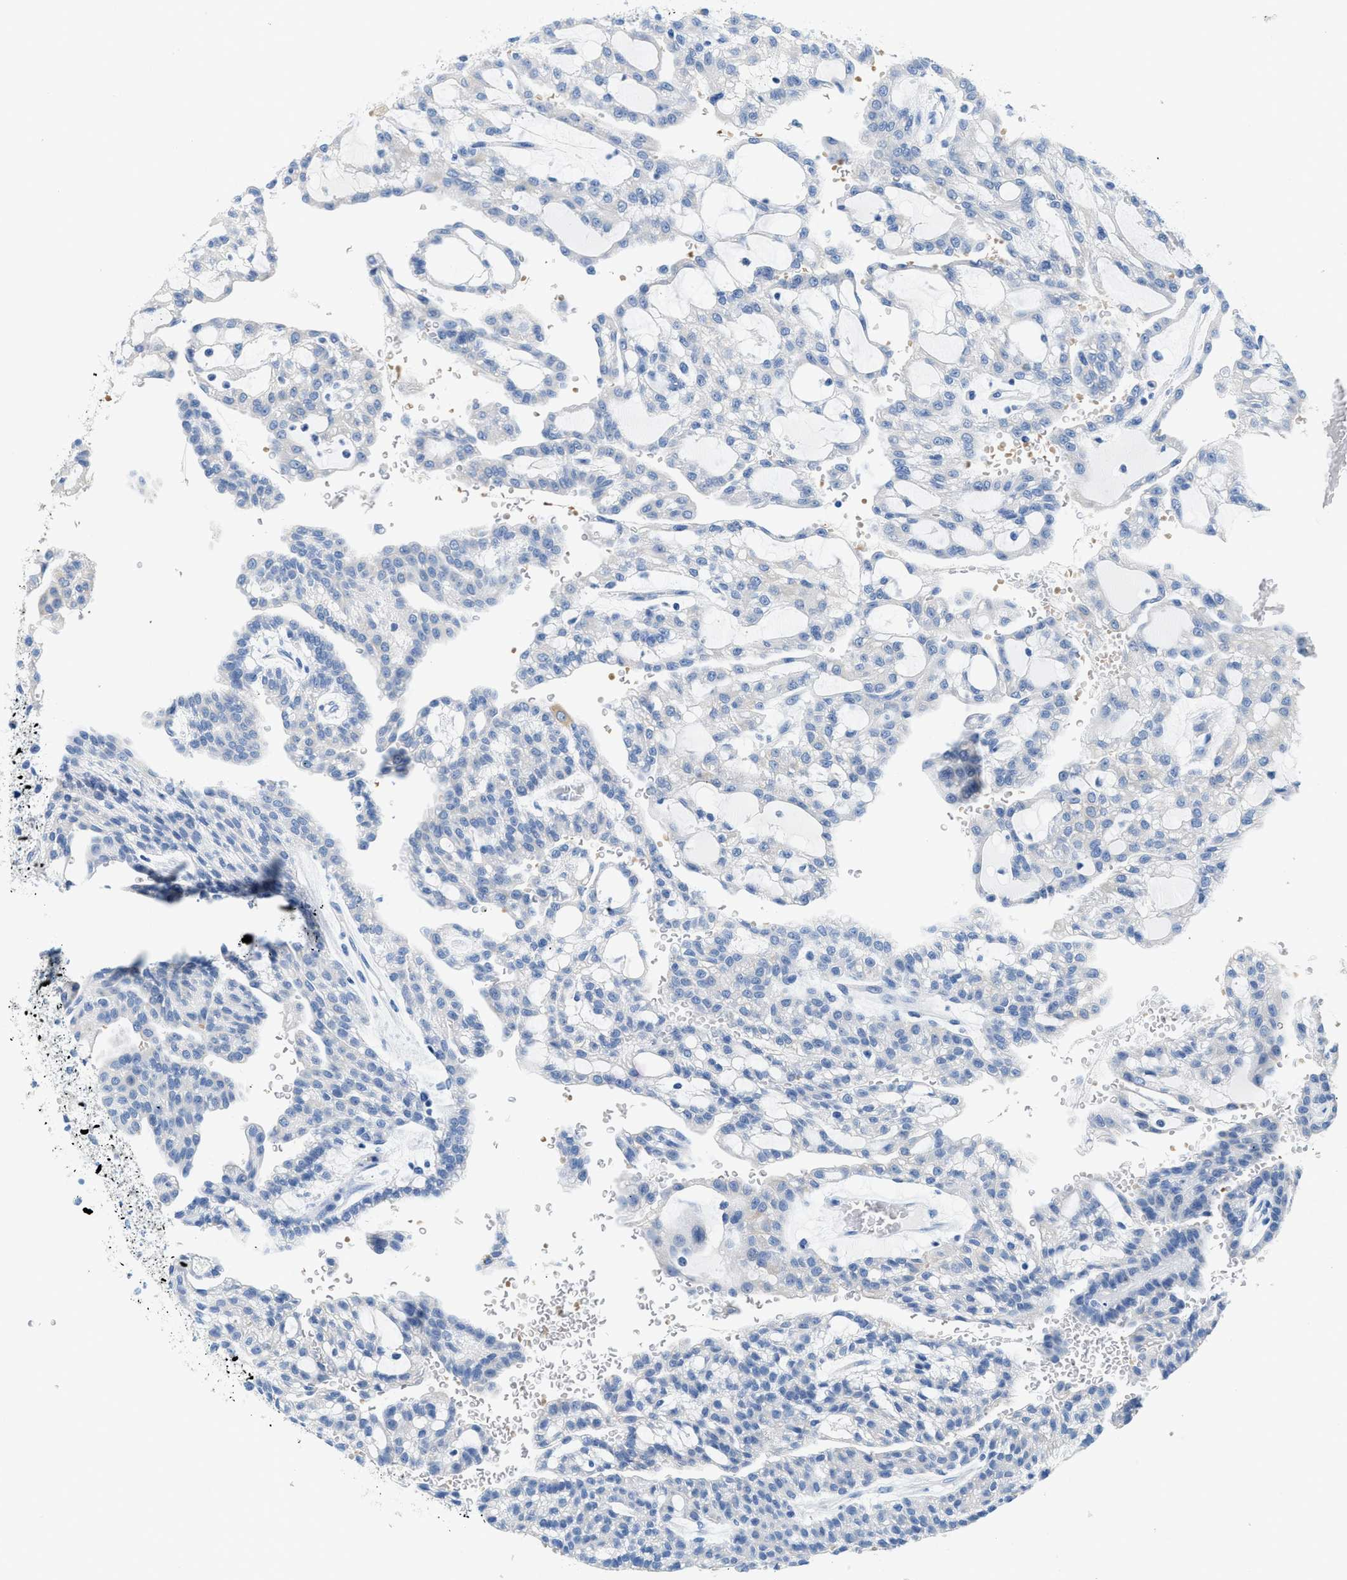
{"staining": {"intensity": "negative", "quantity": "none", "location": "none"}, "tissue": "renal cancer", "cell_type": "Tumor cells", "image_type": "cancer", "snomed": [{"axis": "morphology", "description": "Adenocarcinoma, NOS"}, {"axis": "topography", "description": "Kidney"}], "caption": "Tumor cells show no significant protein expression in adenocarcinoma (renal). The staining is performed using DAB brown chromogen with nuclei counter-stained in using hematoxylin.", "gene": "BPGM", "patient": {"sex": "male", "age": 63}}